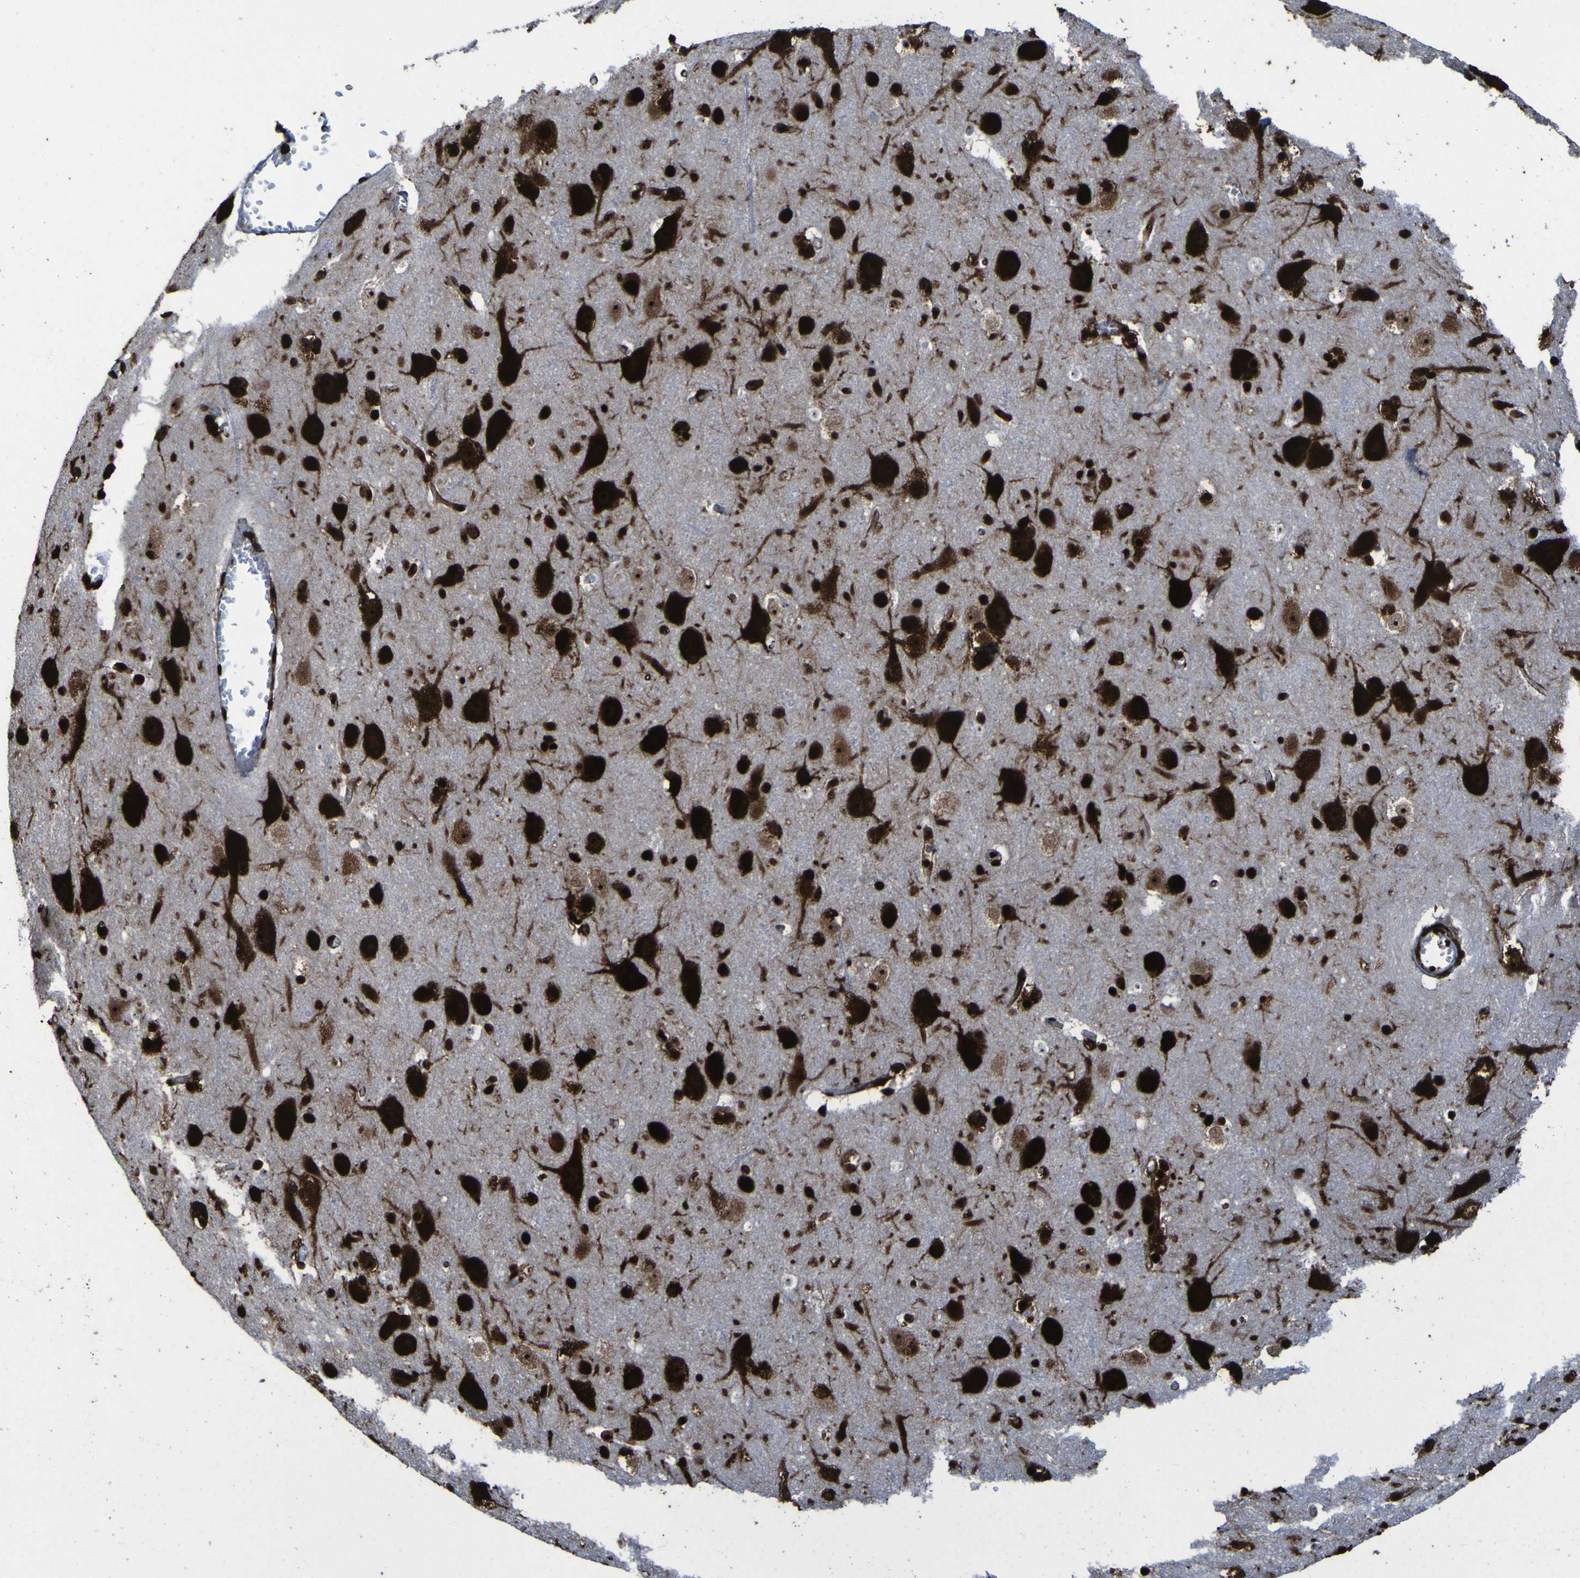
{"staining": {"intensity": "strong", "quantity": ">75%", "location": "nuclear"}, "tissue": "cerebral cortex", "cell_type": "Endothelial cells", "image_type": "normal", "snomed": [{"axis": "morphology", "description": "Normal tissue, NOS"}, {"axis": "topography", "description": "Cerebral cortex"}], "caption": "Unremarkable cerebral cortex displays strong nuclear staining in approximately >75% of endothelial cells, visualized by immunohistochemistry.", "gene": "NPM1", "patient": {"sex": "male", "age": 45}}